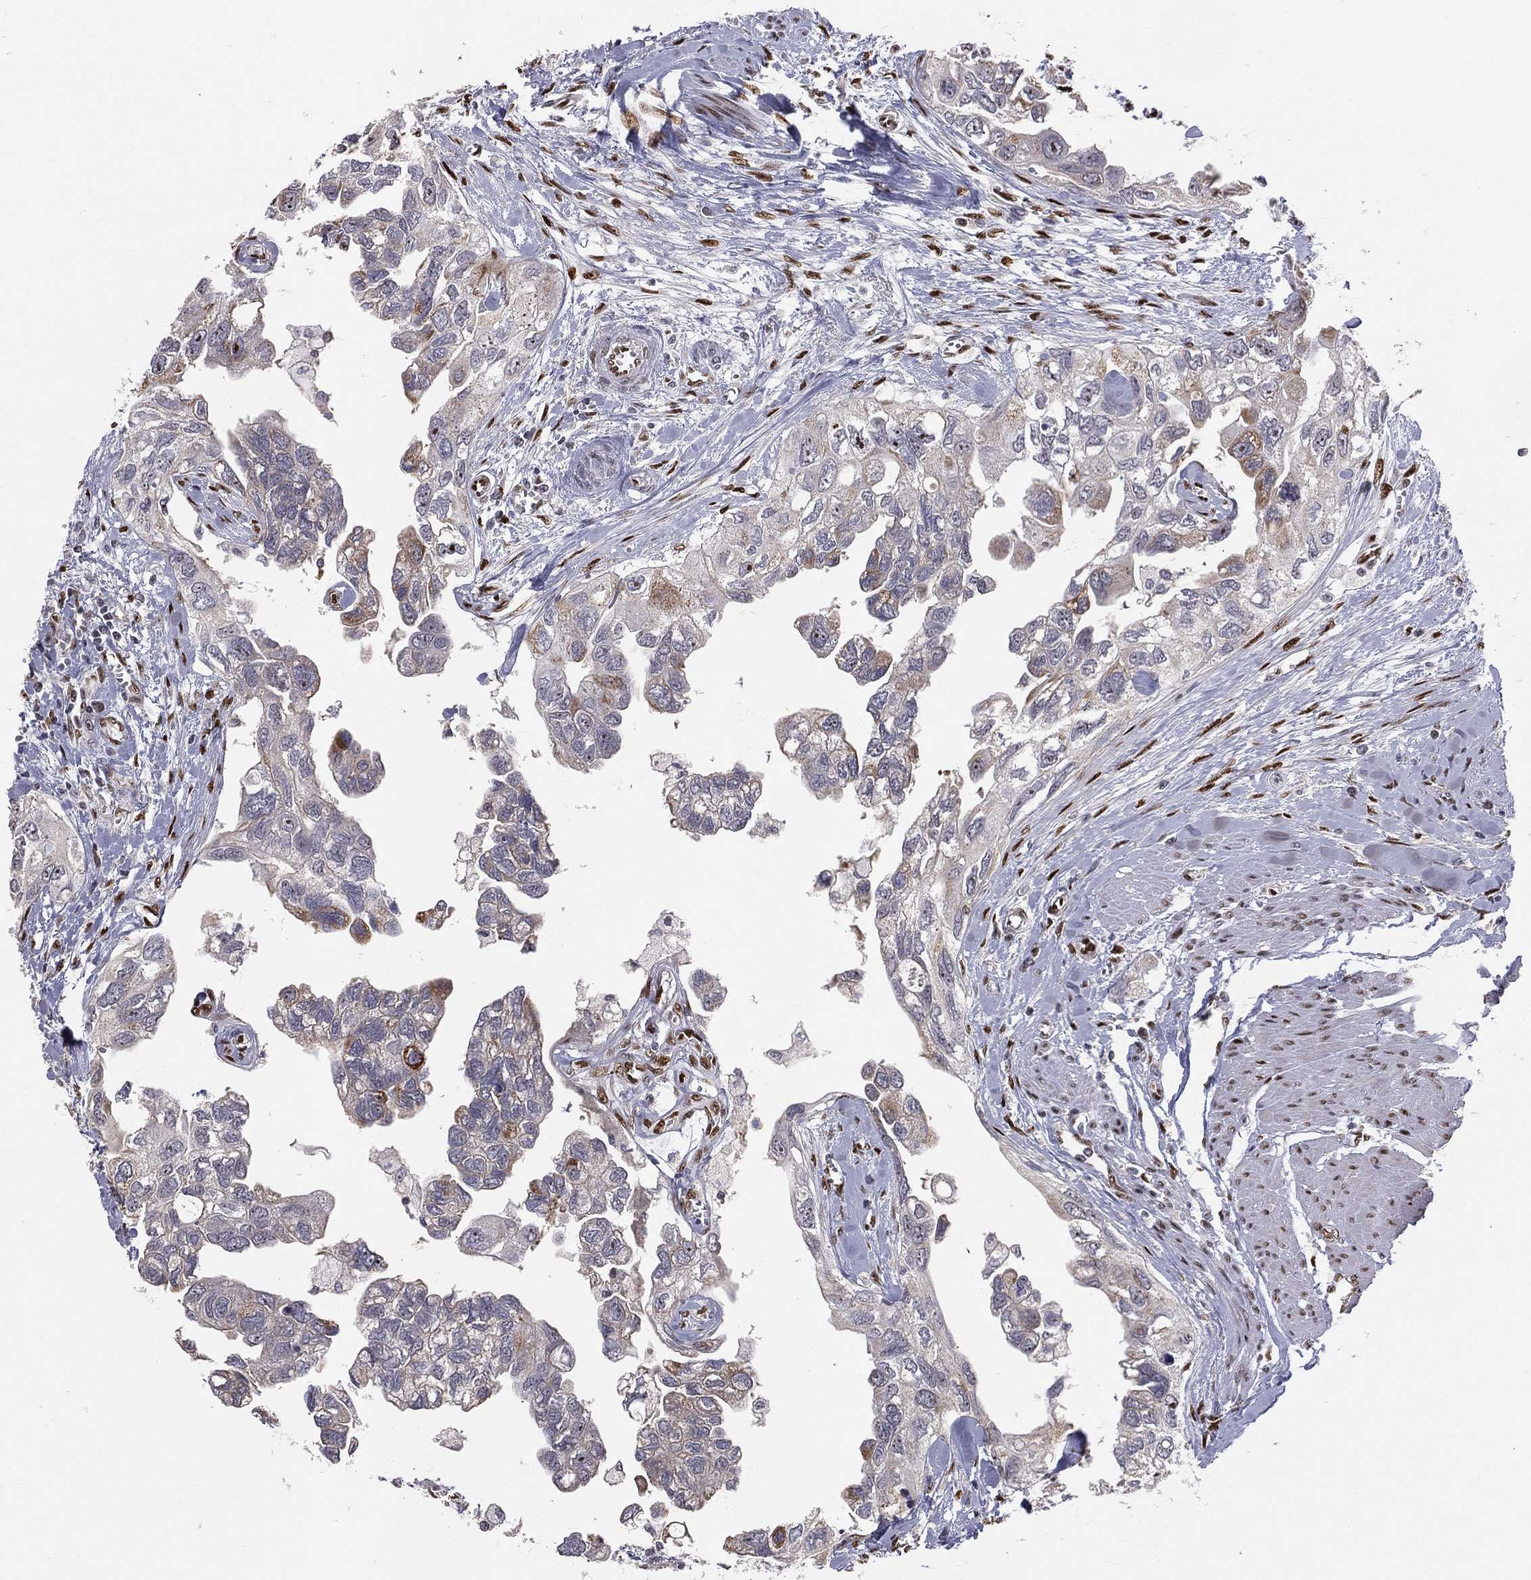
{"staining": {"intensity": "moderate", "quantity": "<25%", "location": "cytoplasmic/membranous"}, "tissue": "urothelial cancer", "cell_type": "Tumor cells", "image_type": "cancer", "snomed": [{"axis": "morphology", "description": "Urothelial carcinoma, High grade"}, {"axis": "topography", "description": "Urinary bladder"}], "caption": "Immunohistochemistry (IHC) micrograph of human urothelial cancer stained for a protein (brown), which shows low levels of moderate cytoplasmic/membranous positivity in about <25% of tumor cells.", "gene": "ZEB1", "patient": {"sex": "male", "age": 59}}